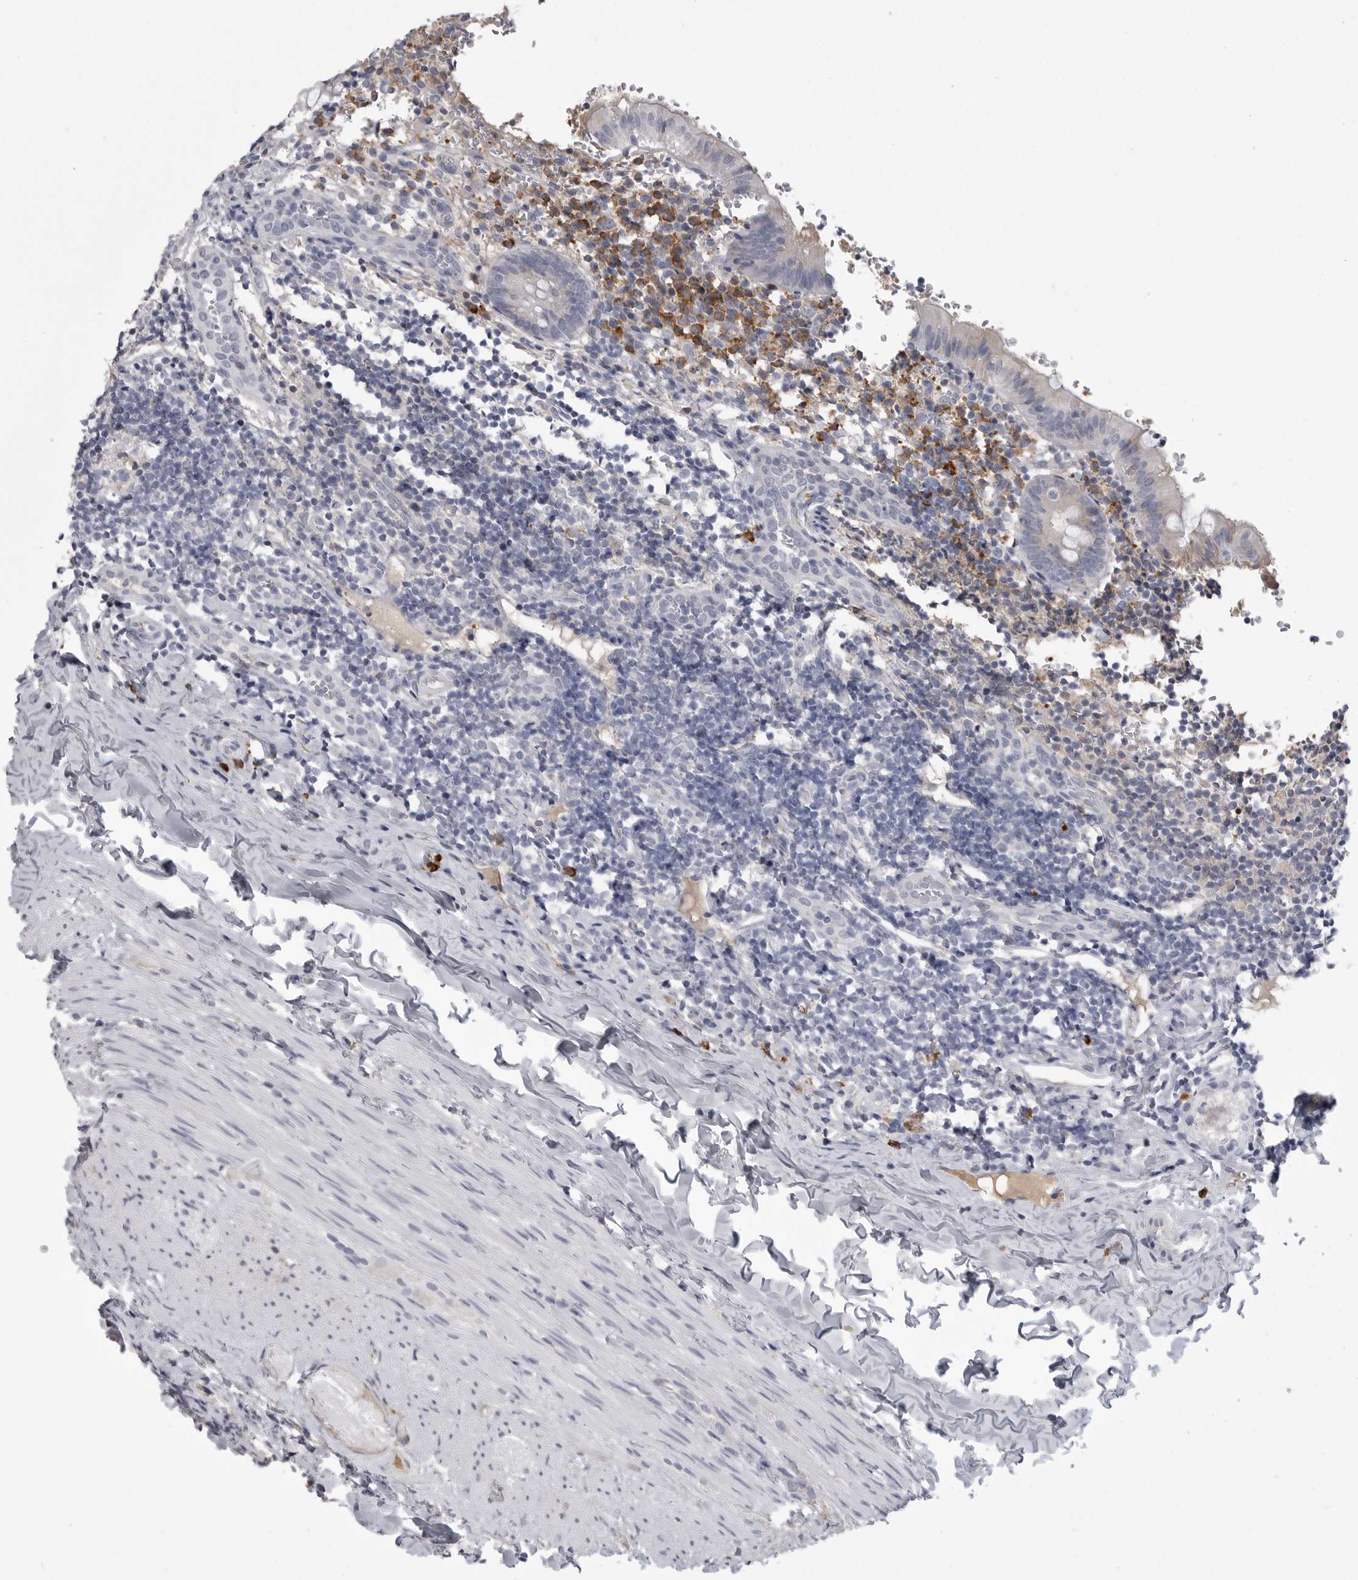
{"staining": {"intensity": "negative", "quantity": "none", "location": "none"}, "tissue": "appendix", "cell_type": "Glandular cells", "image_type": "normal", "snomed": [{"axis": "morphology", "description": "Normal tissue, NOS"}, {"axis": "topography", "description": "Appendix"}], "caption": "High power microscopy image of an immunohistochemistry (IHC) micrograph of benign appendix, revealing no significant staining in glandular cells.", "gene": "FKBP2", "patient": {"sex": "male", "age": 8}}